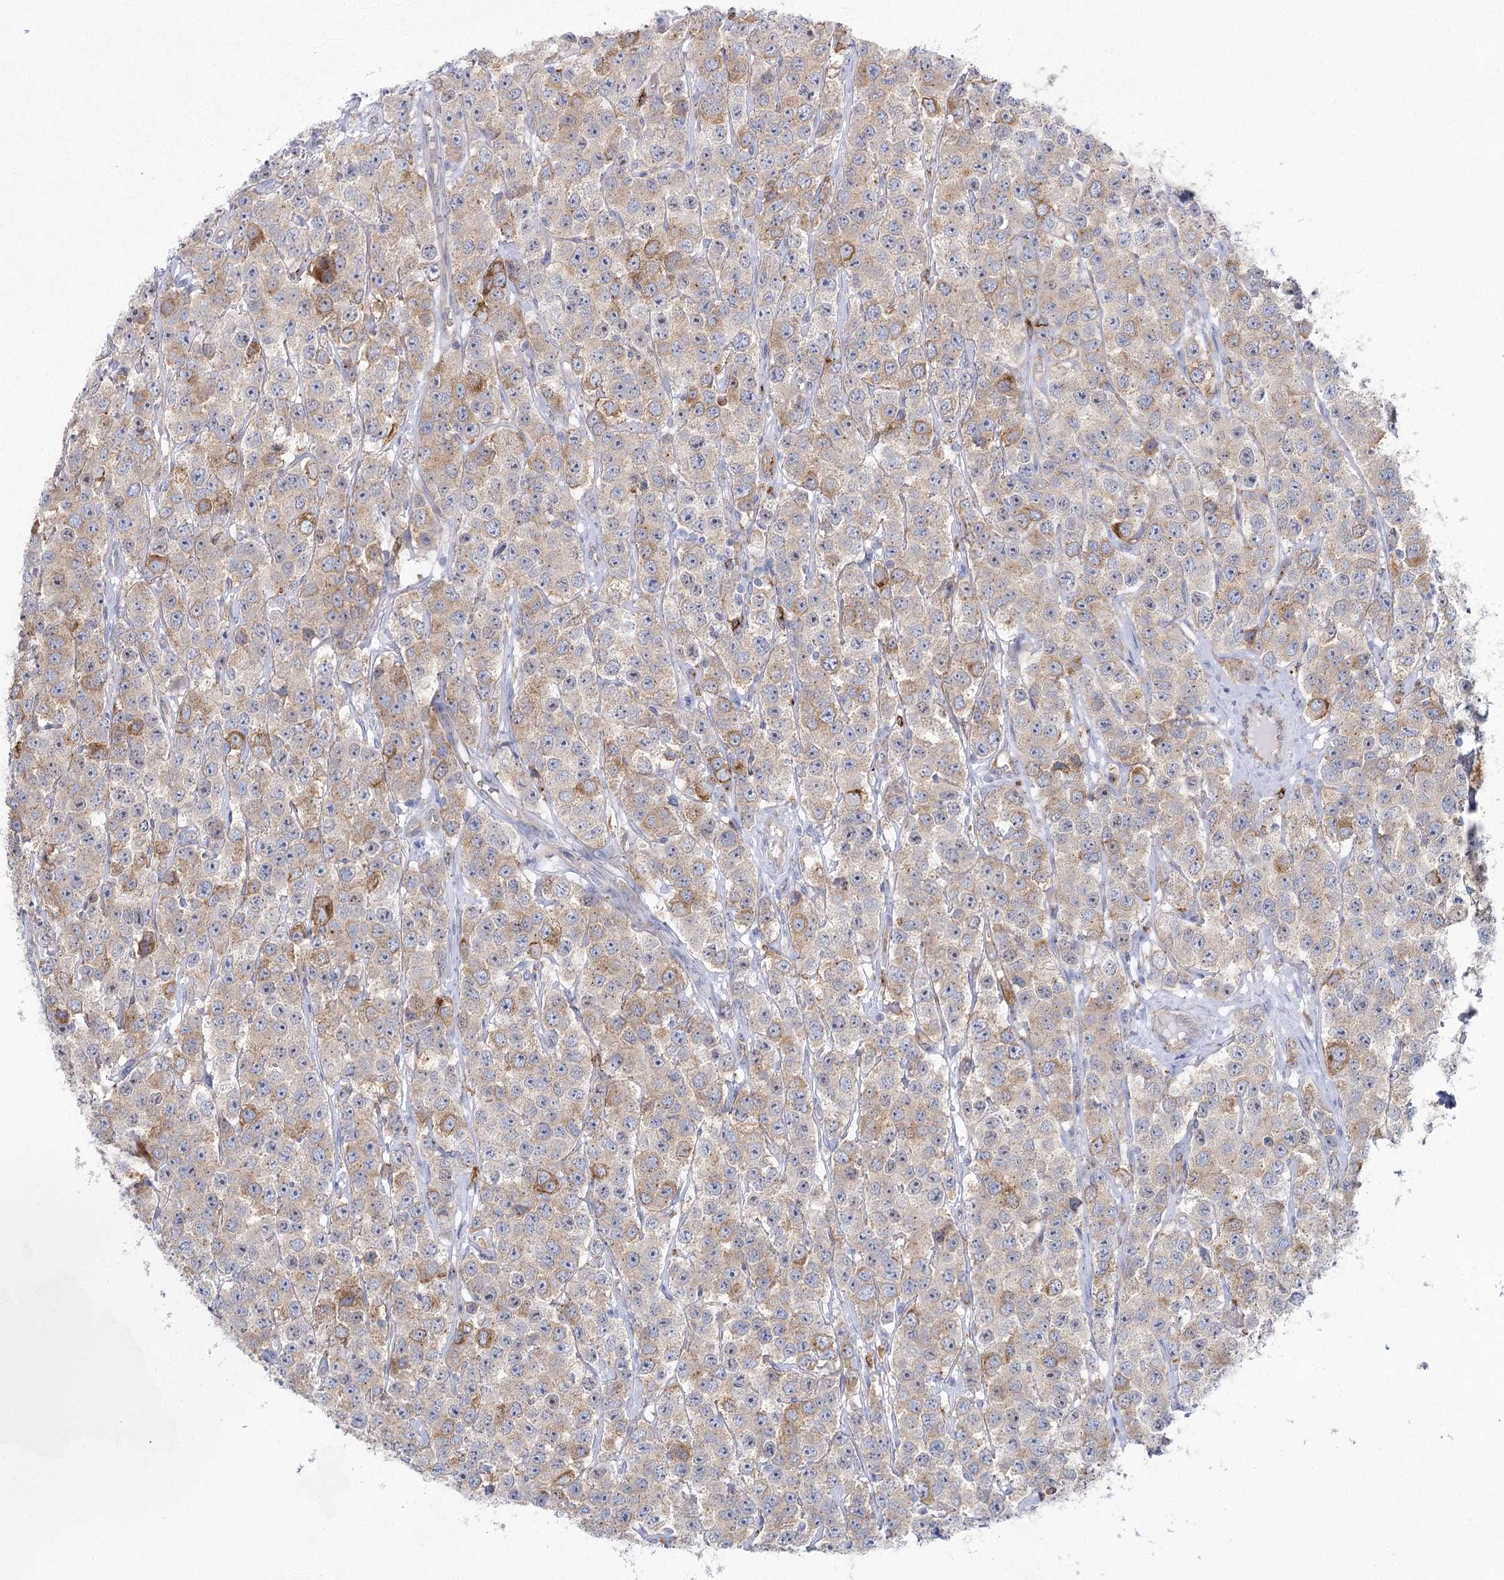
{"staining": {"intensity": "moderate", "quantity": ">75%", "location": "cytoplasmic/membranous"}, "tissue": "testis cancer", "cell_type": "Tumor cells", "image_type": "cancer", "snomed": [{"axis": "morphology", "description": "Seminoma, NOS"}, {"axis": "topography", "description": "Testis"}], "caption": "This is a photomicrograph of immunohistochemistry staining of seminoma (testis), which shows moderate staining in the cytoplasmic/membranous of tumor cells.", "gene": "CCDC88A", "patient": {"sex": "male", "age": 28}}